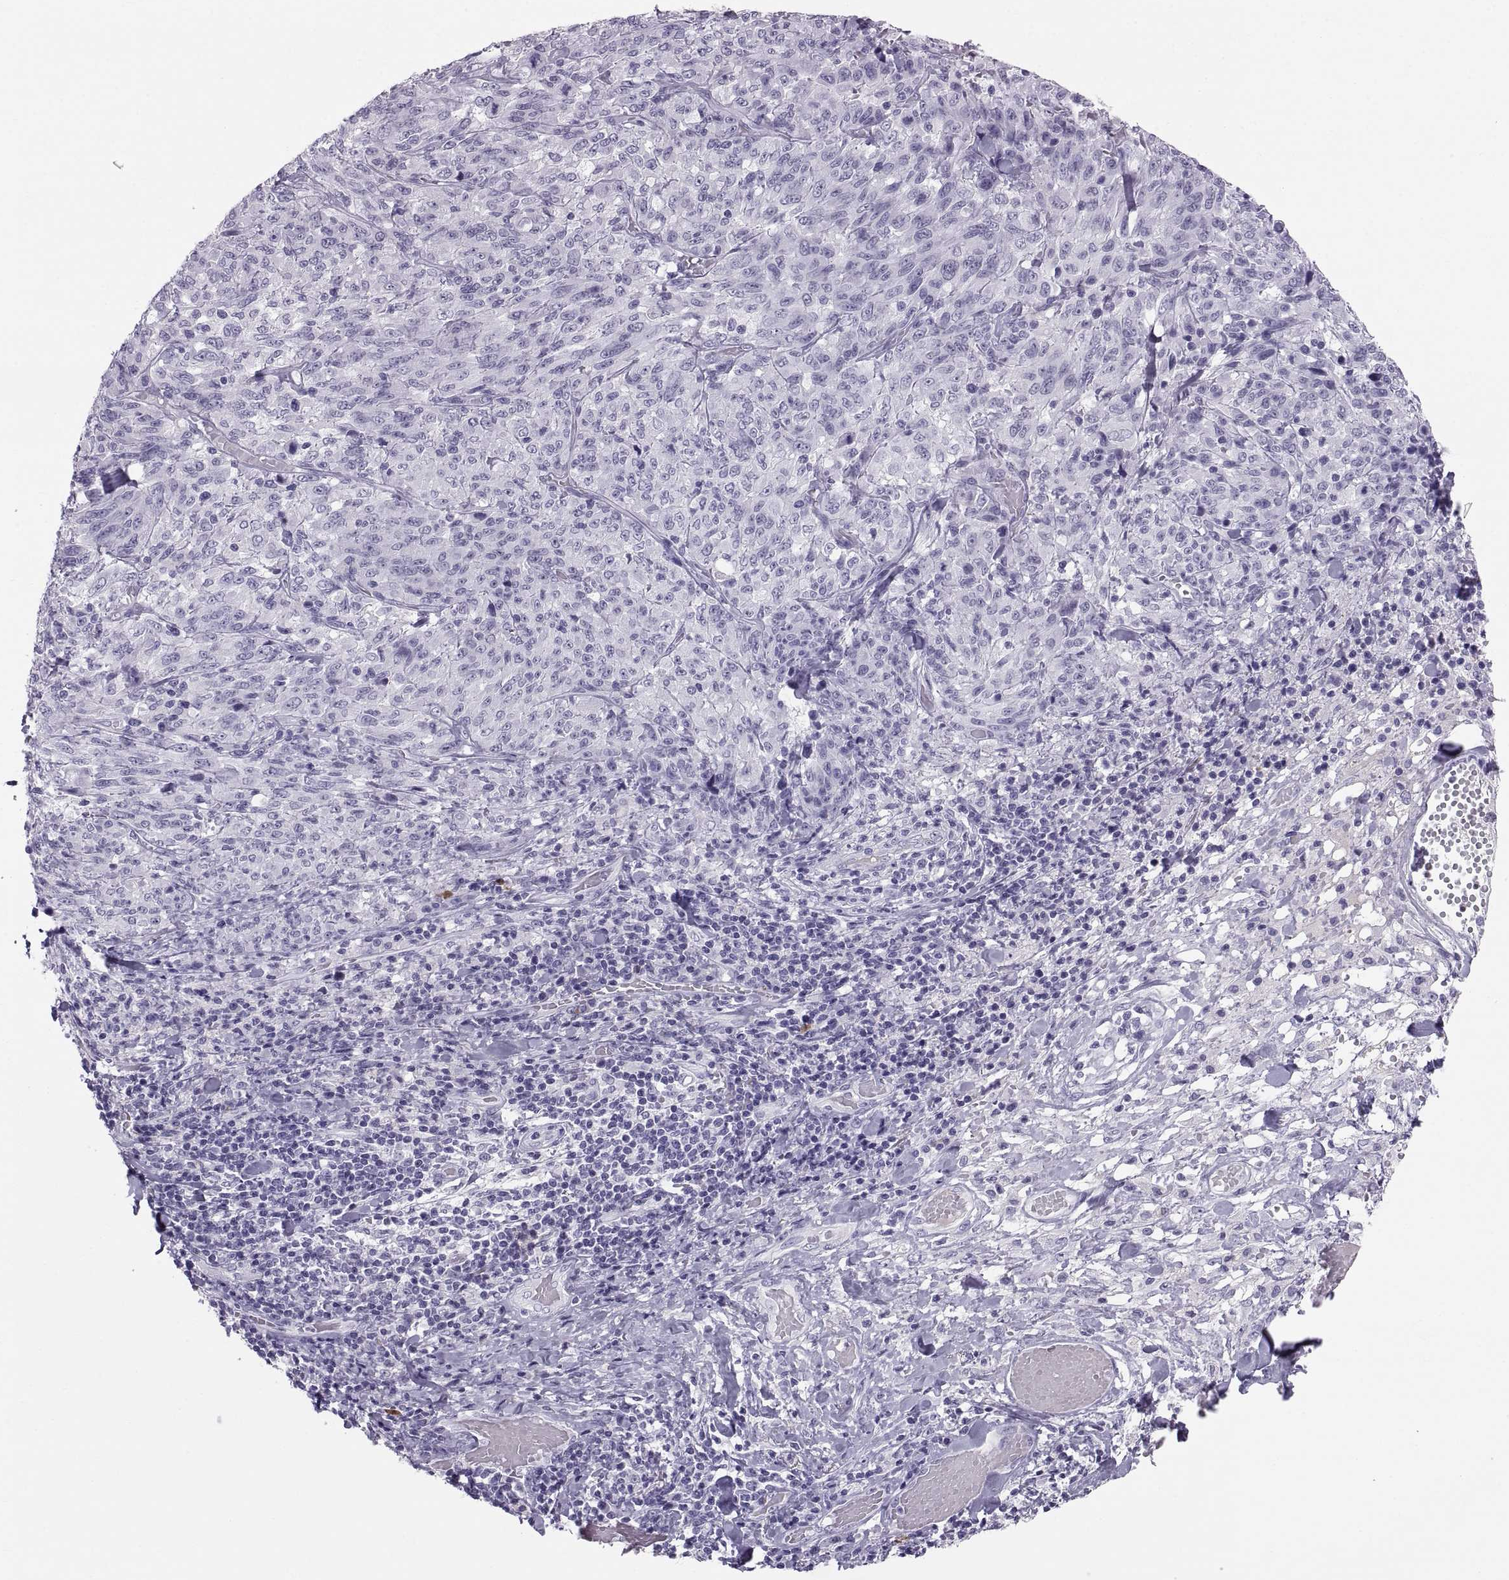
{"staining": {"intensity": "negative", "quantity": "none", "location": "none"}, "tissue": "melanoma", "cell_type": "Tumor cells", "image_type": "cancer", "snomed": [{"axis": "morphology", "description": "Malignant melanoma, NOS"}, {"axis": "topography", "description": "Skin"}], "caption": "Tumor cells are negative for protein expression in human malignant melanoma.", "gene": "CT47A10", "patient": {"sex": "female", "age": 91}}